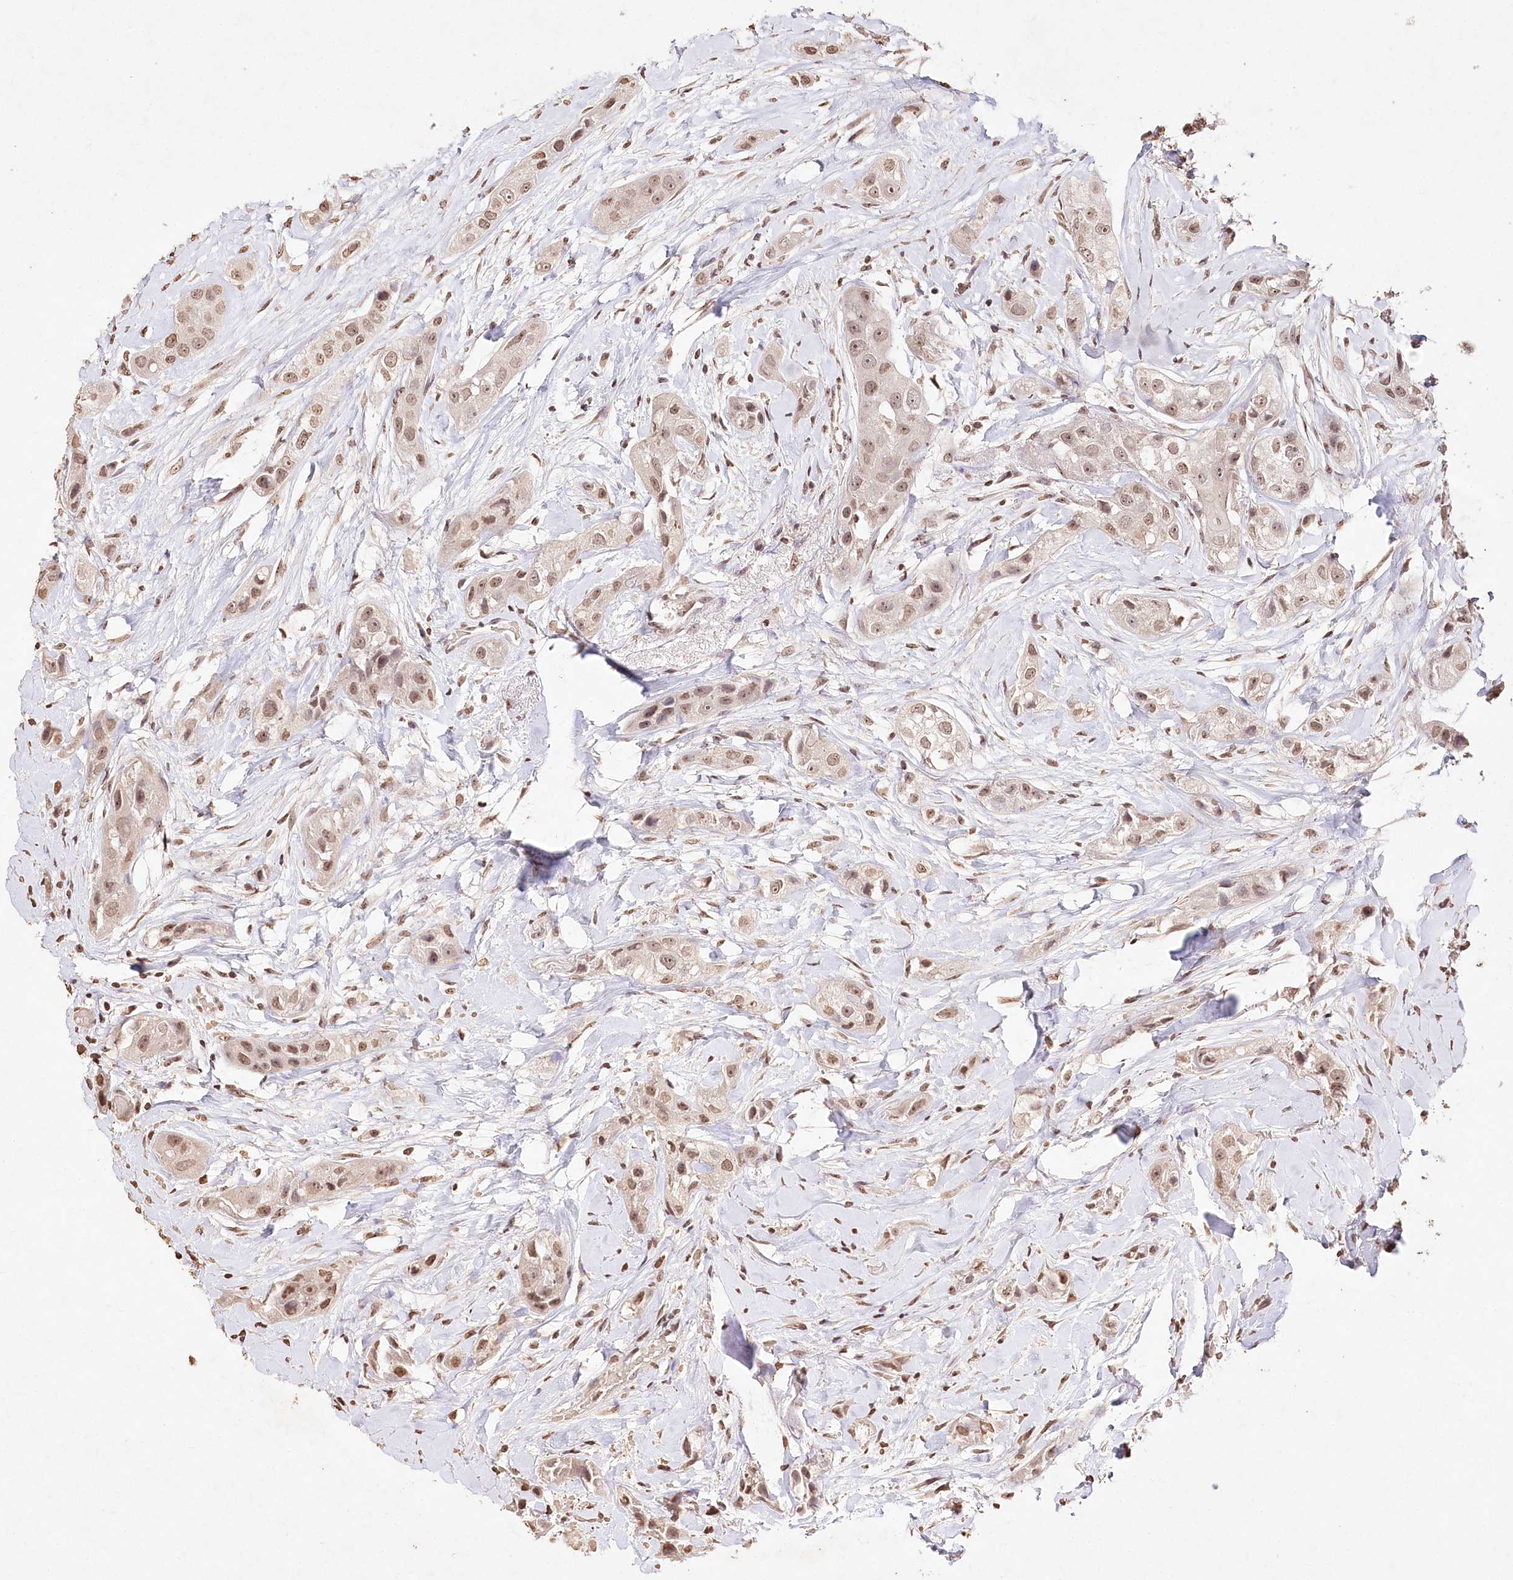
{"staining": {"intensity": "moderate", "quantity": ">75%", "location": "nuclear"}, "tissue": "head and neck cancer", "cell_type": "Tumor cells", "image_type": "cancer", "snomed": [{"axis": "morphology", "description": "Normal tissue, NOS"}, {"axis": "morphology", "description": "Squamous cell carcinoma, NOS"}, {"axis": "topography", "description": "Skeletal muscle"}, {"axis": "topography", "description": "Head-Neck"}], "caption": "Squamous cell carcinoma (head and neck) stained with a brown dye reveals moderate nuclear positive positivity in about >75% of tumor cells.", "gene": "DMXL1", "patient": {"sex": "male", "age": 51}}